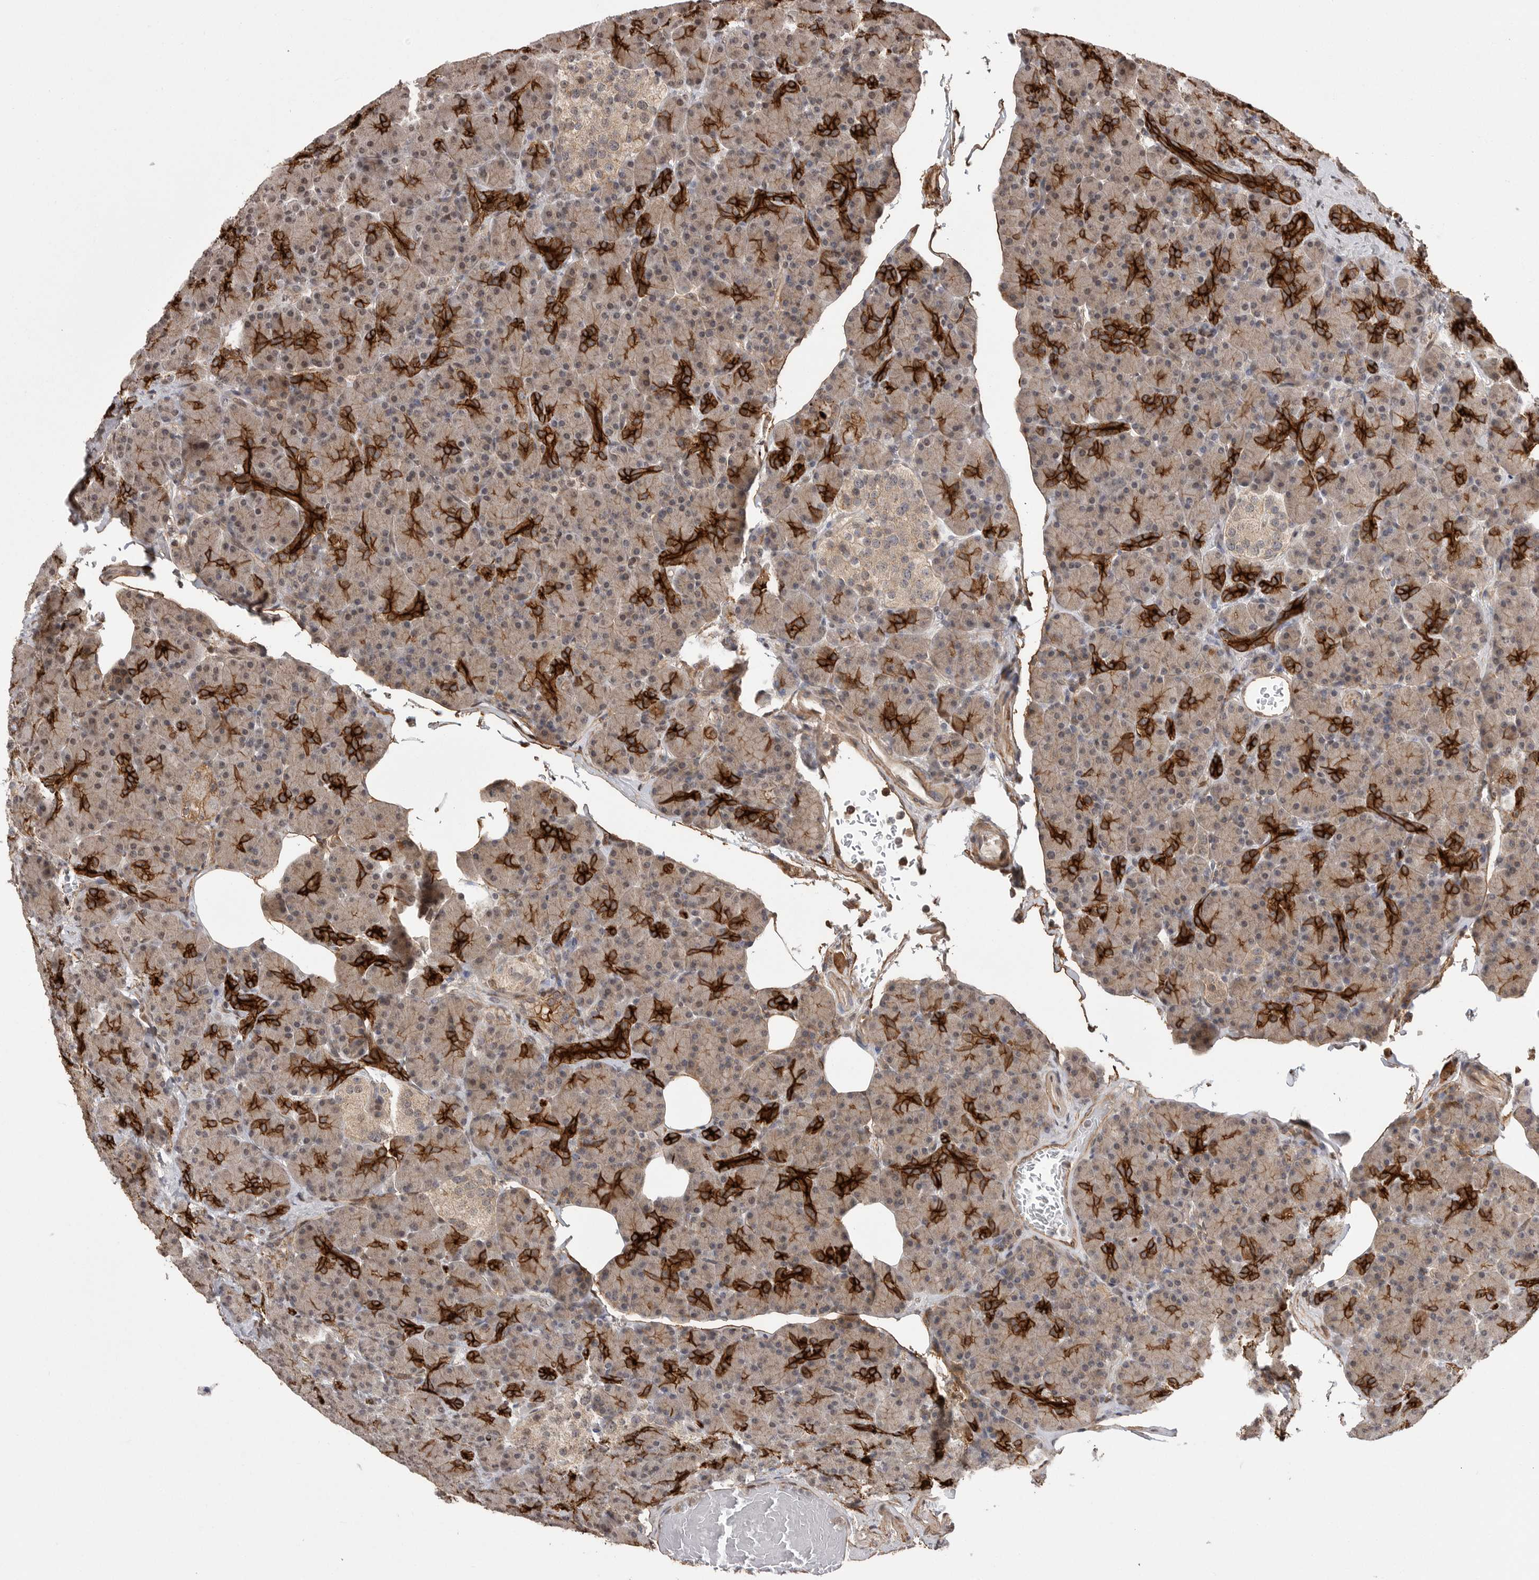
{"staining": {"intensity": "strong", "quantity": "25%-75%", "location": "cytoplasmic/membranous"}, "tissue": "pancreas", "cell_type": "Exocrine glandular cells", "image_type": "normal", "snomed": [{"axis": "morphology", "description": "Normal tissue, NOS"}, {"axis": "topography", "description": "Pancreas"}], "caption": "Protein expression analysis of unremarkable pancreas shows strong cytoplasmic/membranous staining in approximately 25%-75% of exocrine glandular cells.", "gene": "NECTIN1", "patient": {"sex": "female", "age": 43}}